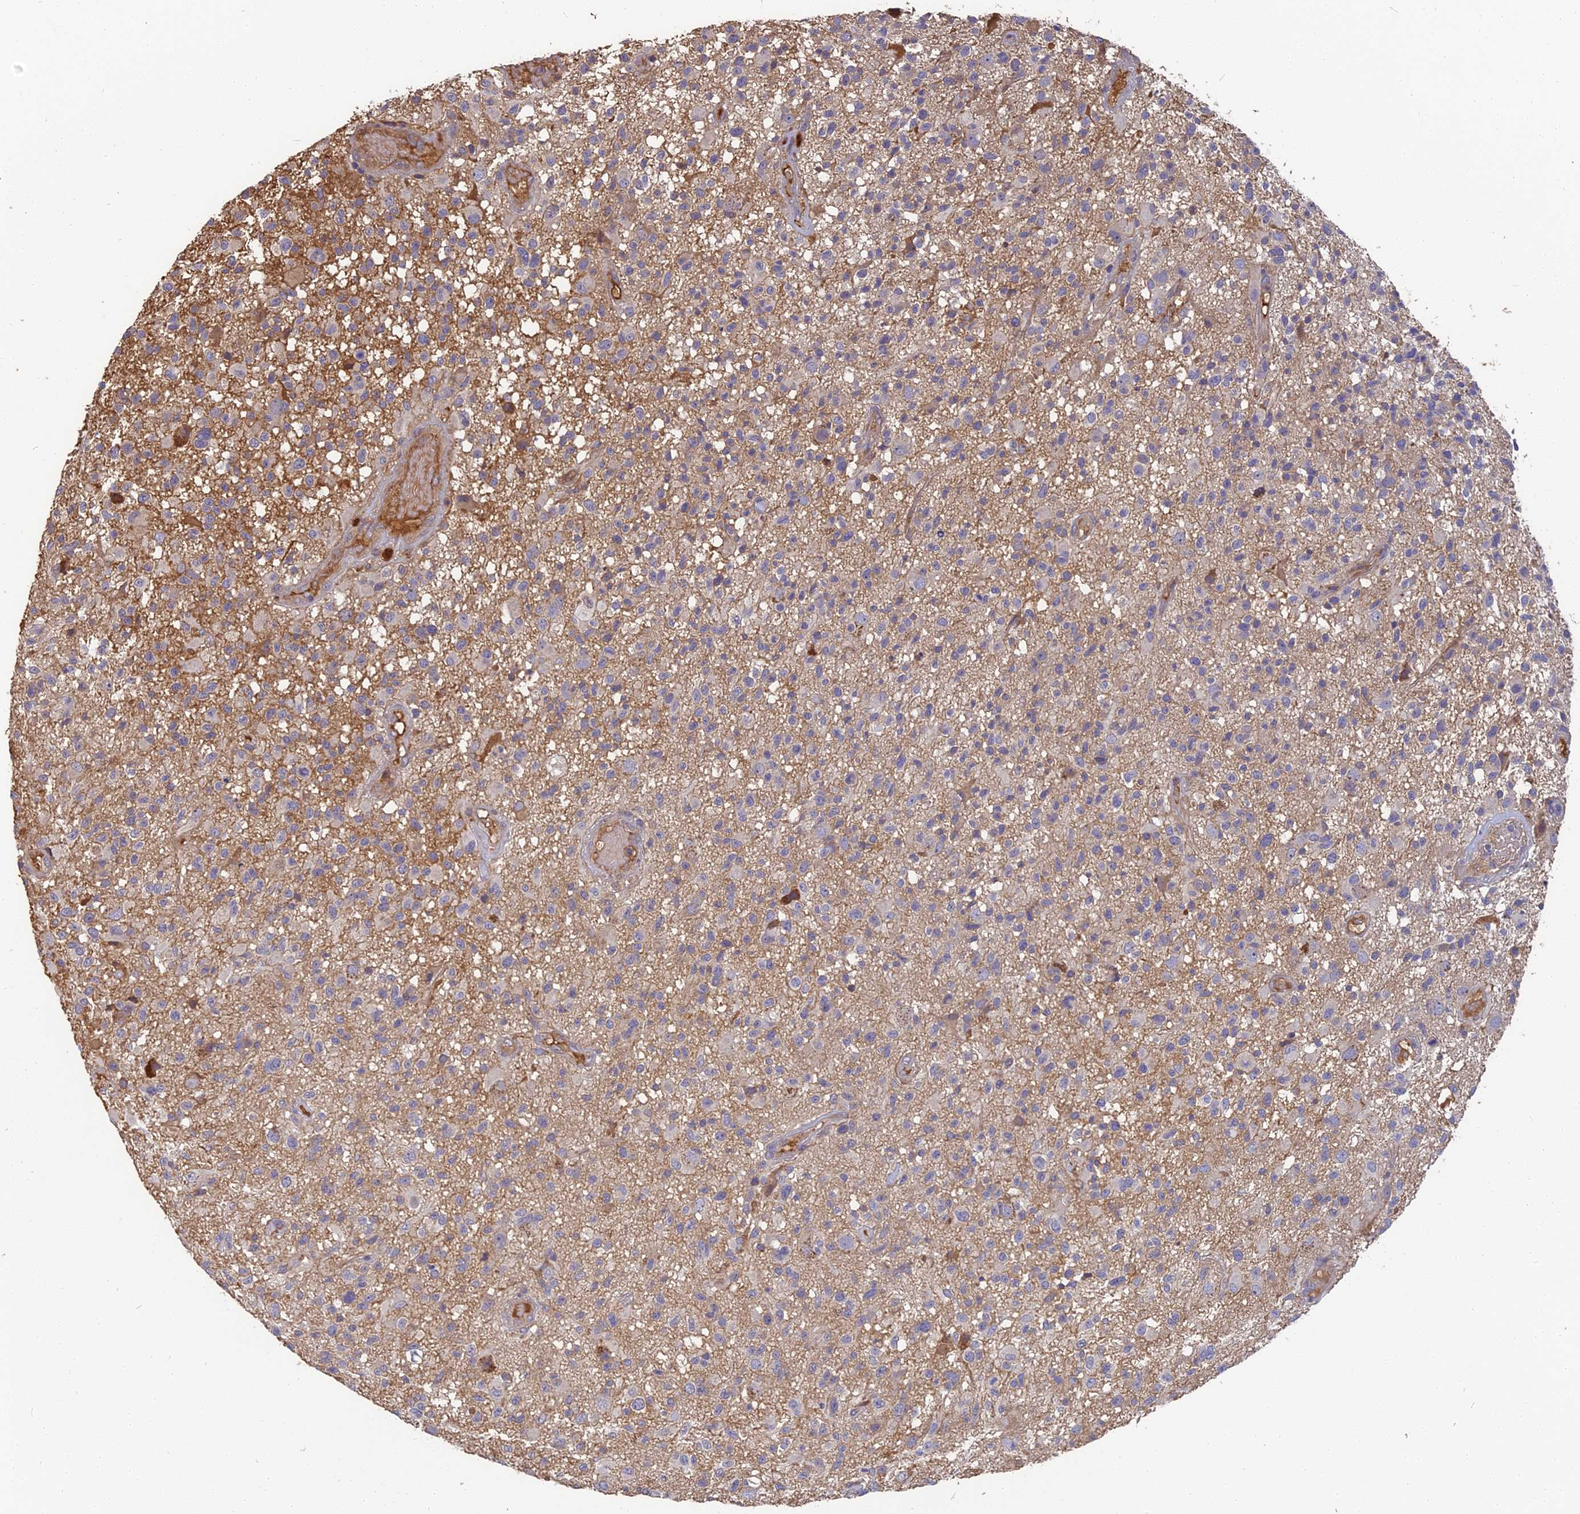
{"staining": {"intensity": "negative", "quantity": "none", "location": "none"}, "tissue": "glioma", "cell_type": "Tumor cells", "image_type": "cancer", "snomed": [{"axis": "morphology", "description": "Glioma, malignant, High grade"}, {"axis": "morphology", "description": "Glioblastoma, NOS"}, {"axis": "topography", "description": "Brain"}], "caption": "The IHC histopathology image has no significant staining in tumor cells of glioblastoma tissue. (DAB (3,3'-diaminobenzidine) immunohistochemistry, high magnification).", "gene": "ERMAP", "patient": {"sex": "male", "age": 60}}